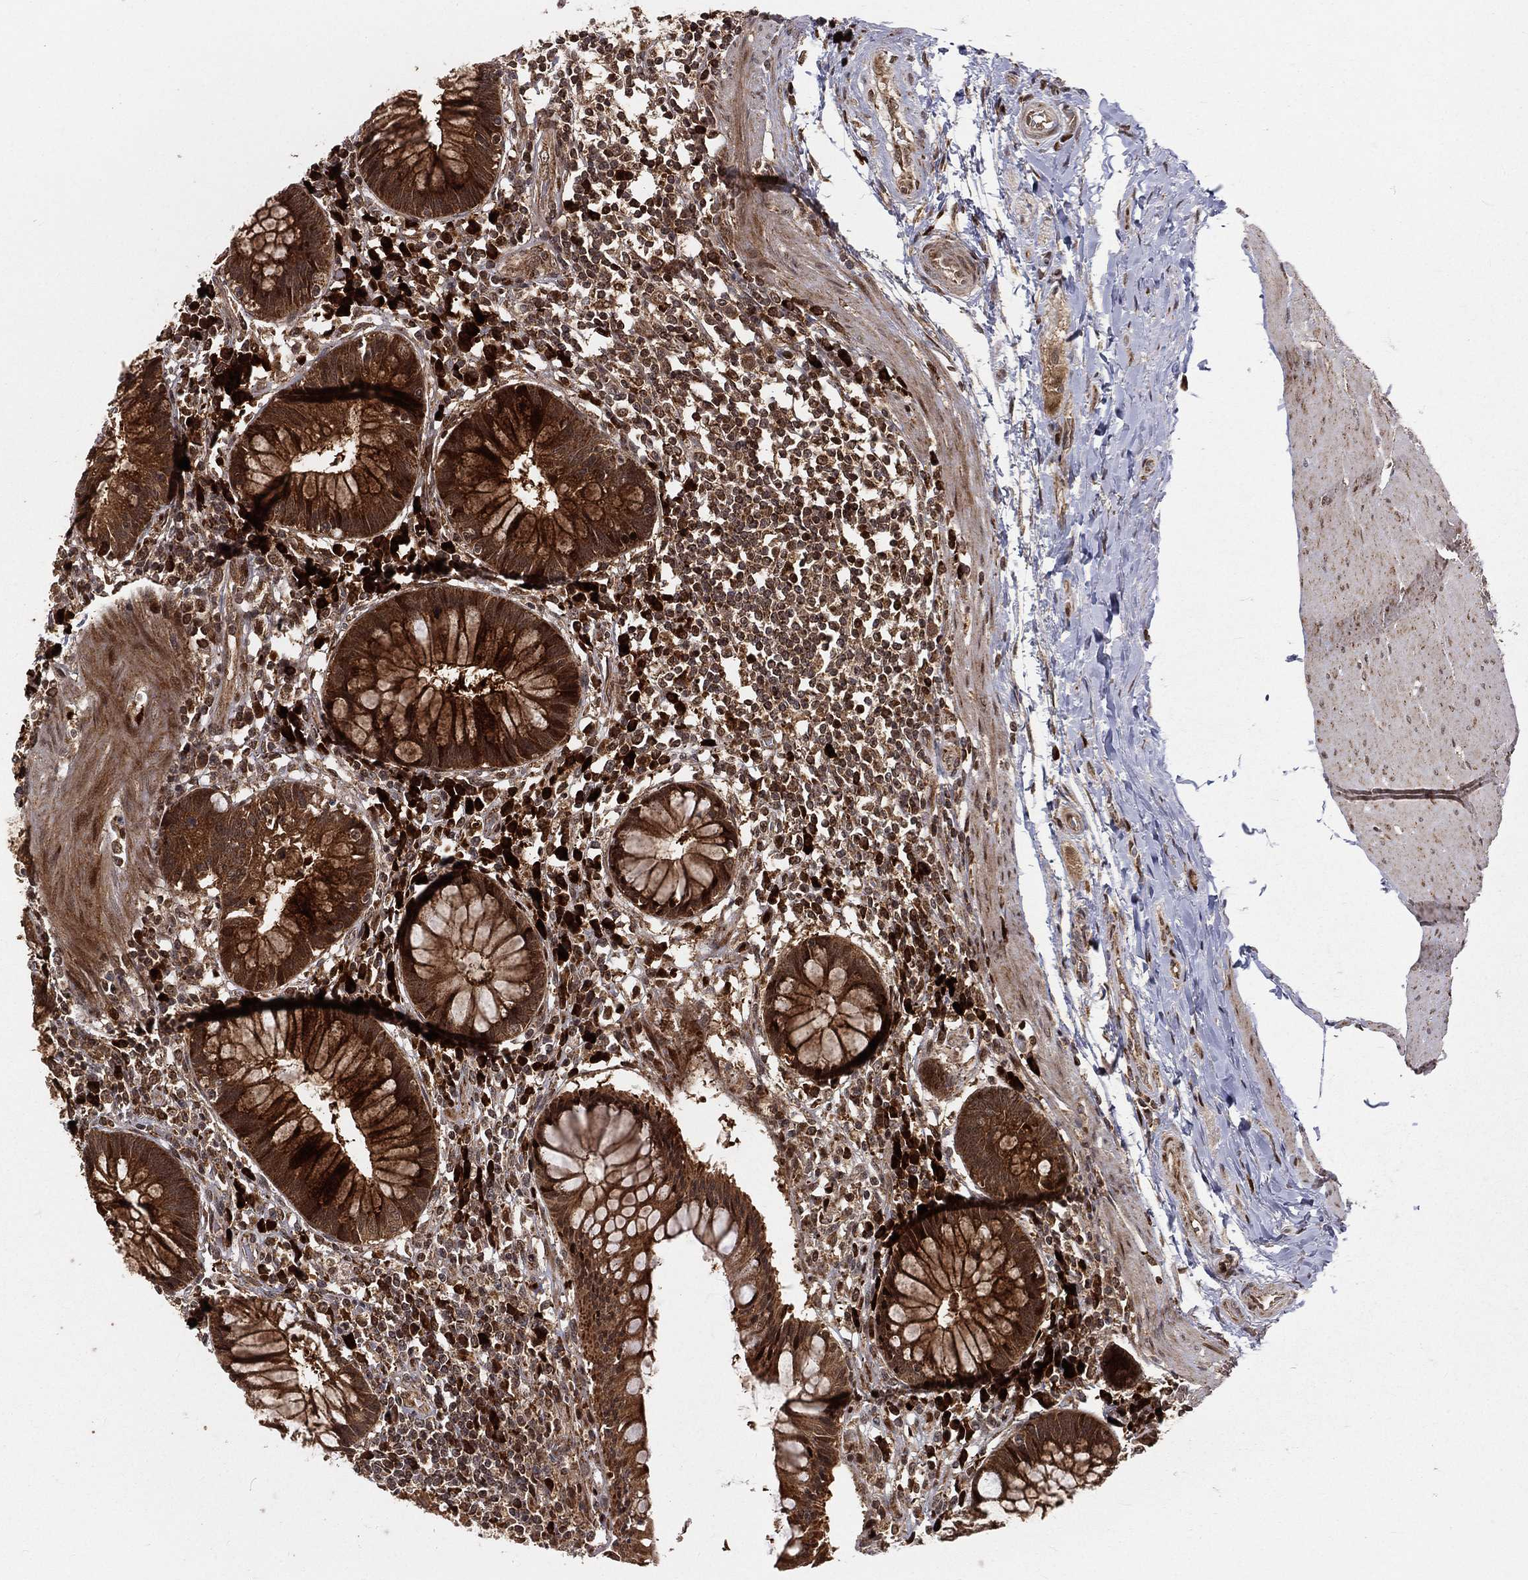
{"staining": {"intensity": "strong", "quantity": ">75%", "location": "cytoplasmic/membranous"}, "tissue": "rectum", "cell_type": "Glandular cells", "image_type": "normal", "snomed": [{"axis": "morphology", "description": "Normal tissue, NOS"}, {"axis": "topography", "description": "Rectum"}], "caption": "A high amount of strong cytoplasmic/membranous positivity is present in approximately >75% of glandular cells in benign rectum.", "gene": "MDM2", "patient": {"sex": "female", "age": 58}}